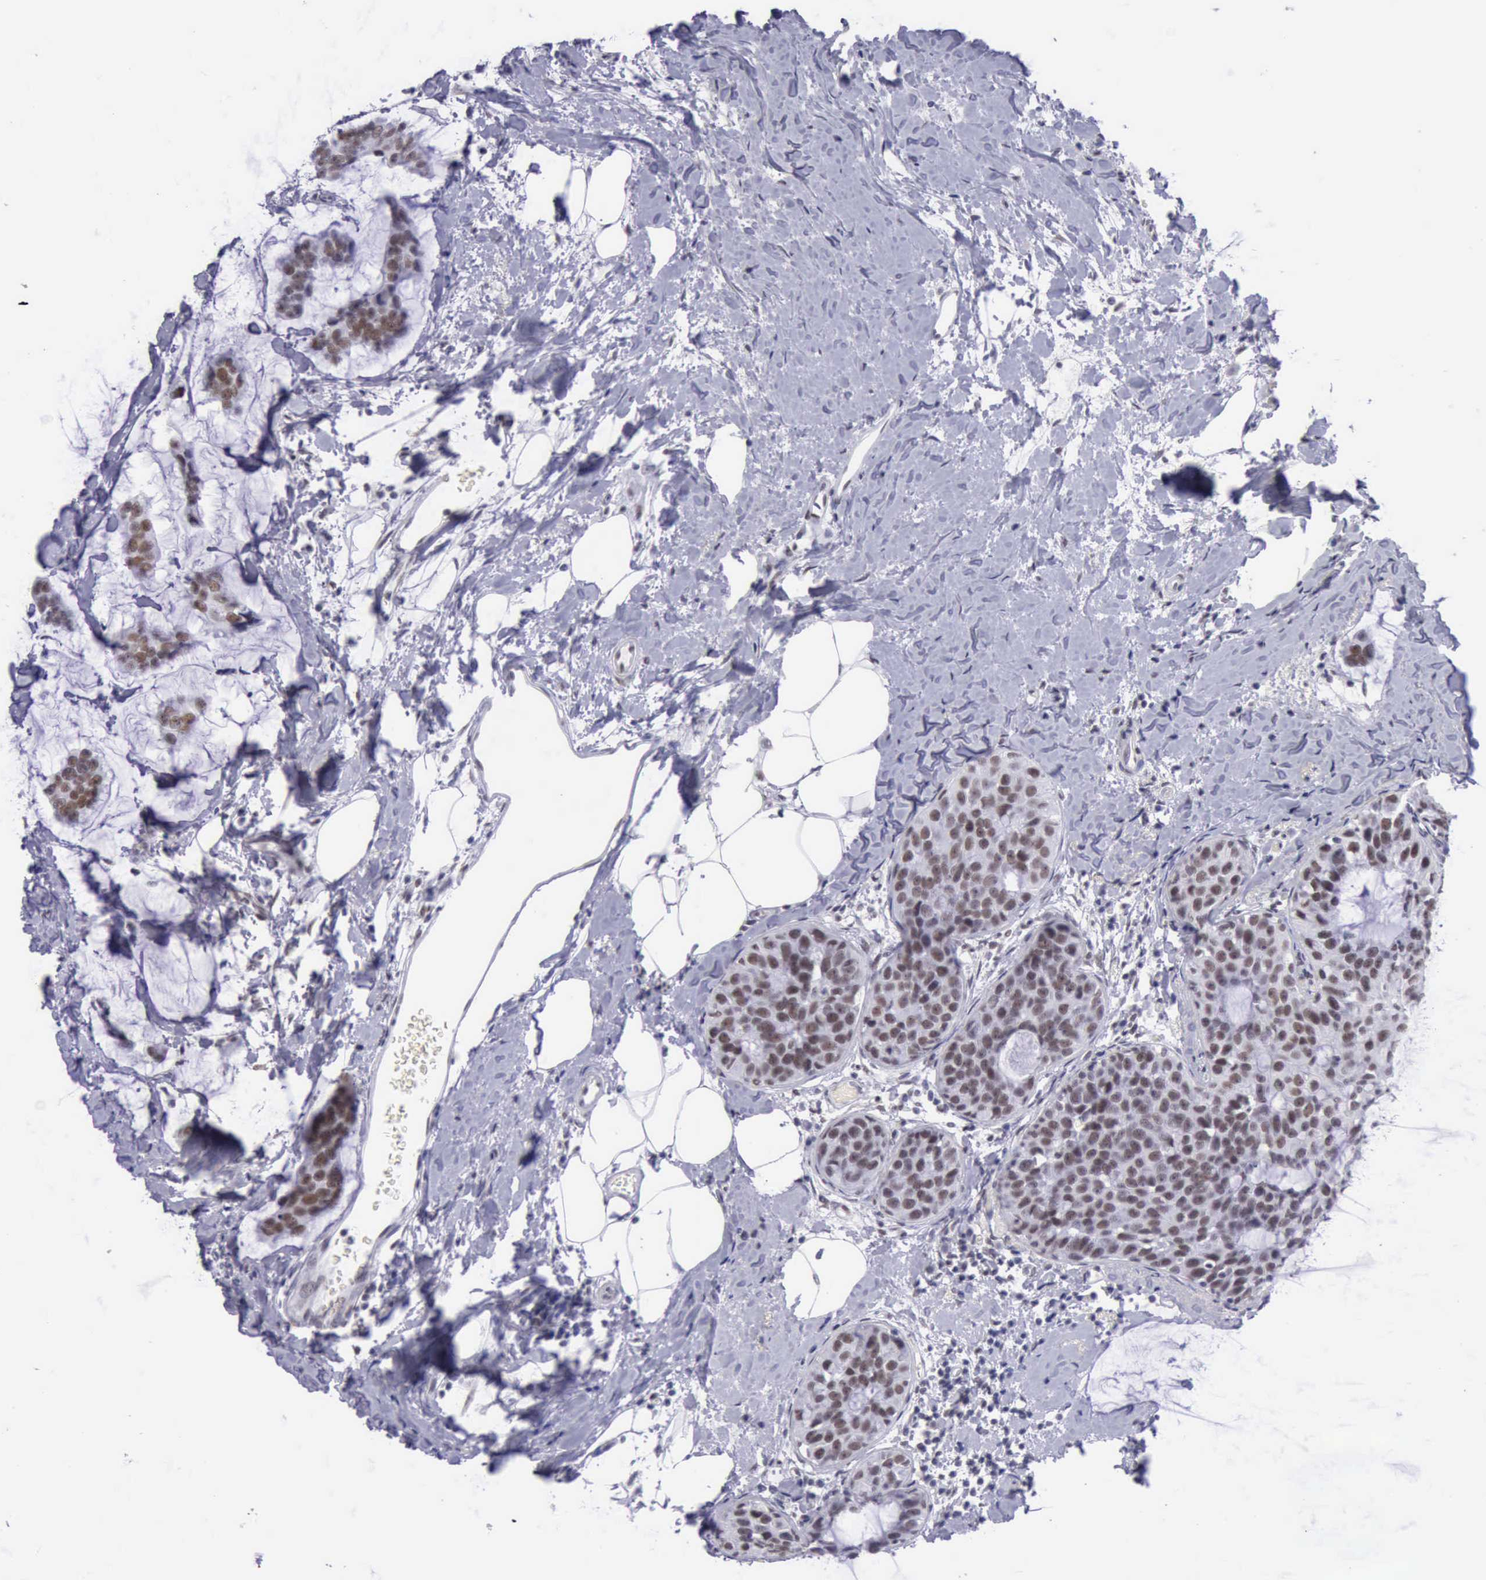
{"staining": {"intensity": "weak", "quantity": "25%-75%", "location": "nuclear"}, "tissue": "breast cancer", "cell_type": "Tumor cells", "image_type": "cancer", "snomed": [{"axis": "morphology", "description": "Normal tissue, NOS"}, {"axis": "morphology", "description": "Duct carcinoma"}, {"axis": "topography", "description": "Breast"}], "caption": "Infiltrating ductal carcinoma (breast) stained with a brown dye demonstrates weak nuclear positive expression in approximately 25%-75% of tumor cells.", "gene": "EP300", "patient": {"sex": "female", "age": 50}}